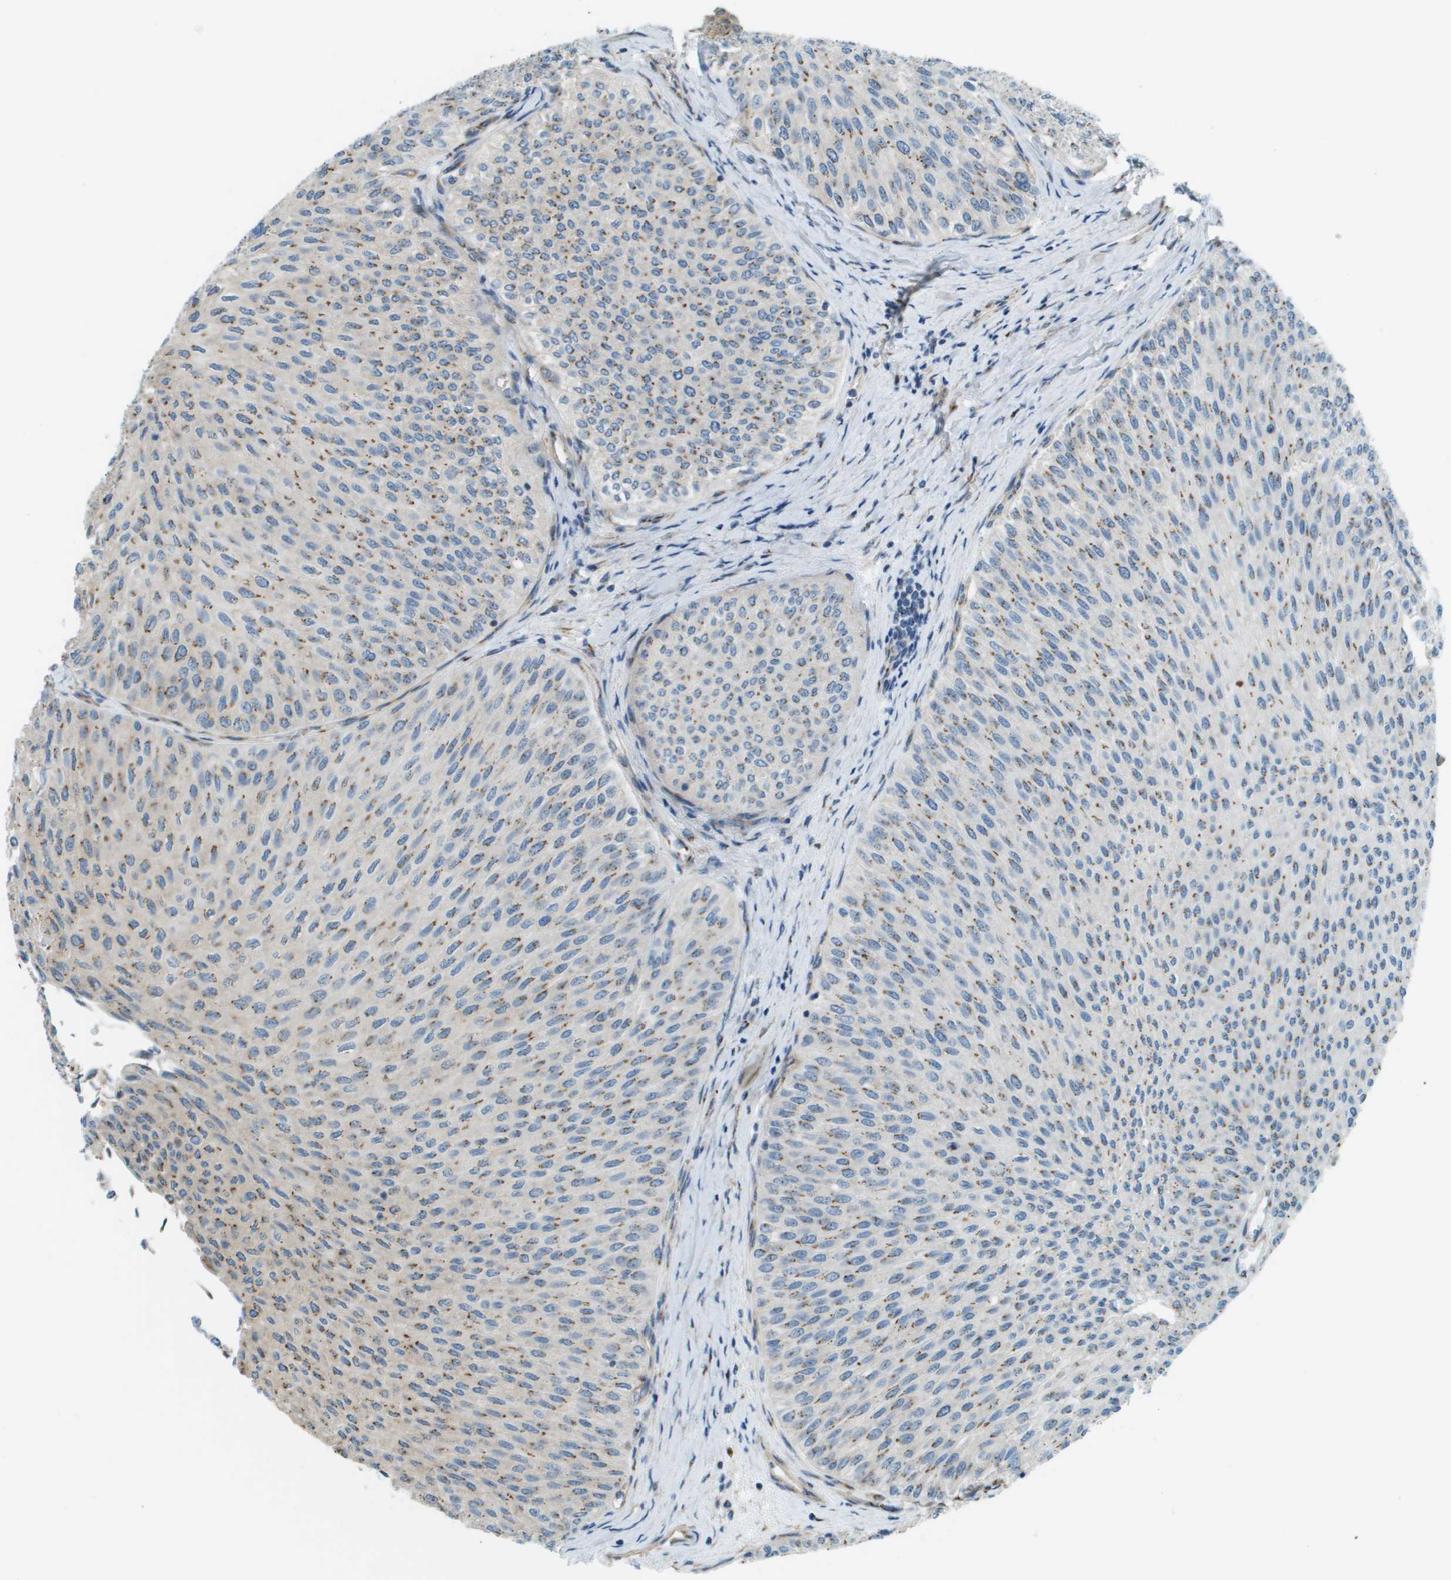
{"staining": {"intensity": "moderate", "quantity": ">75%", "location": "cytoplasmic/membranous"}, "tissue": "urothelial cancer", "cell_type": "Tumor cells", "image_type": "cancer", "snomed": [{"axis": "morphology", "description": "Urothelial carcinoma, Low grade"}, {"axis": "topography", "description": "Urinary bladder"}], "caption": "IHC photomicrograph of urothelial cancer stained for a protein (brown), which demonstrates medium levels of moderate cytoplasmic/membranous expression in about >75% of tumor cells.", "gene": "ACBD3", "patient": {"sex": "male", "age": 78}}